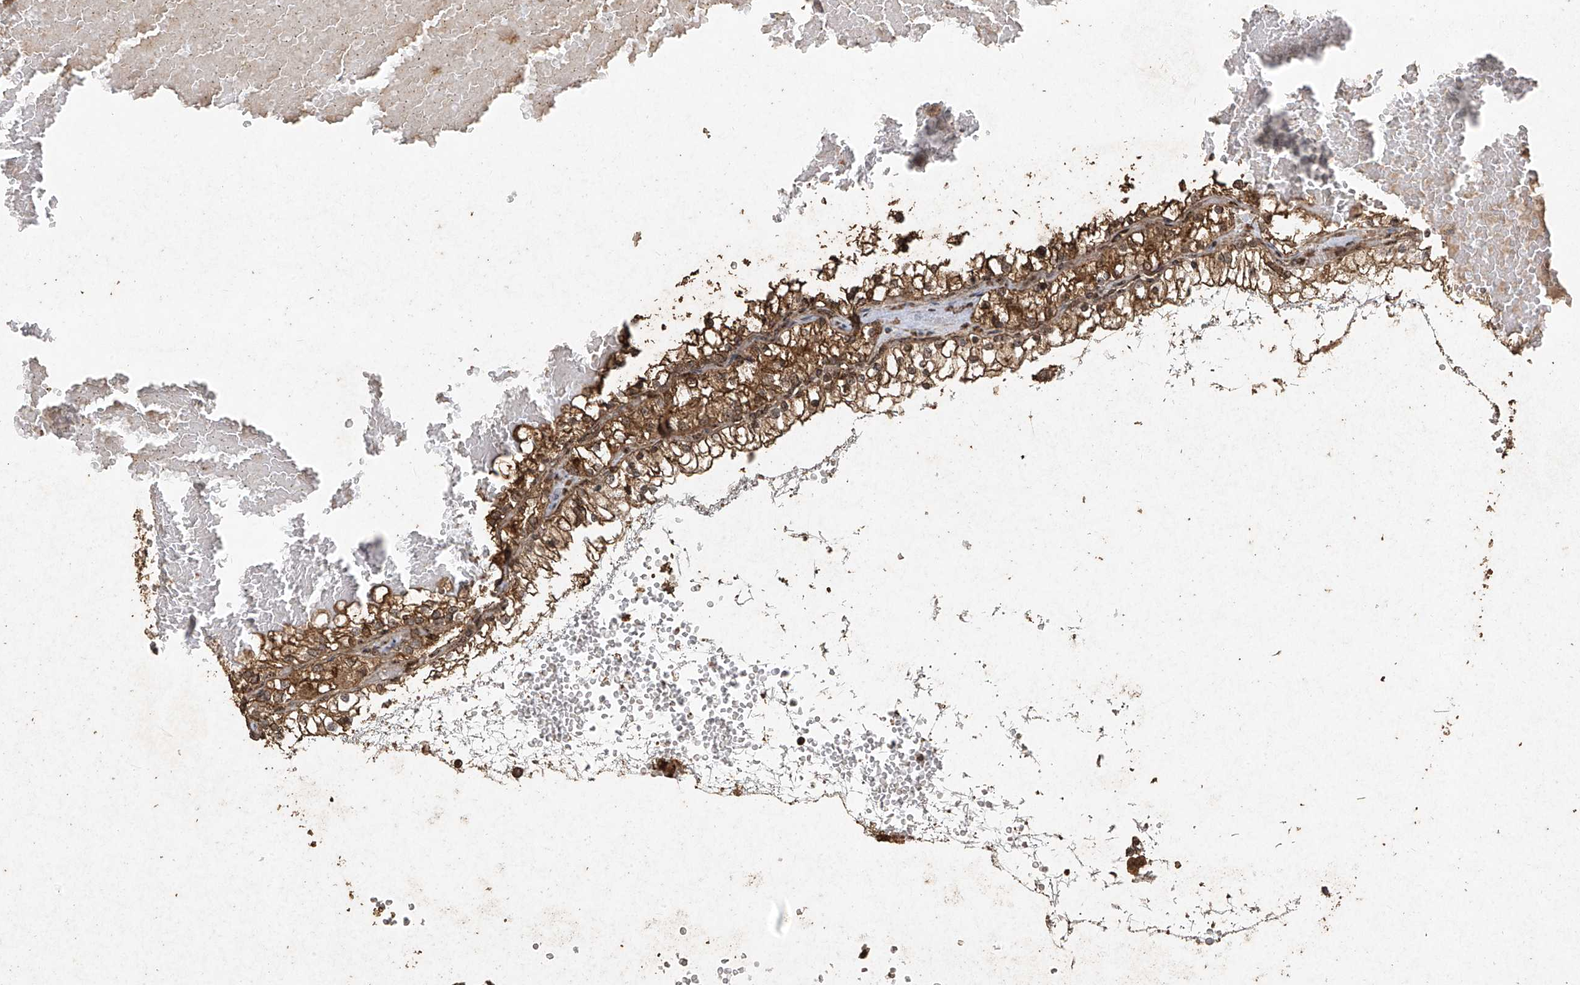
{"staining": {"intensity": "moderate", "quantity": ">75%", "location": "cytoplasmic/membranous"}, "tissue": "renal cancer", "cell_type": "Tumor cells", "image_type": "cancer", "snomed": [{"axis": "morphology", "description": "Adenocarcinoma, NOS"}, {"axis": "topography", "description": "Kidney"}], "caption": "Tumor cells show moderate cytoplasmic/membranous positivity in about >75% of cells in renal cancer (adenocarcinoma).", "gene": "ERBB3", "patient": {"sex": "male", "age": 68}}